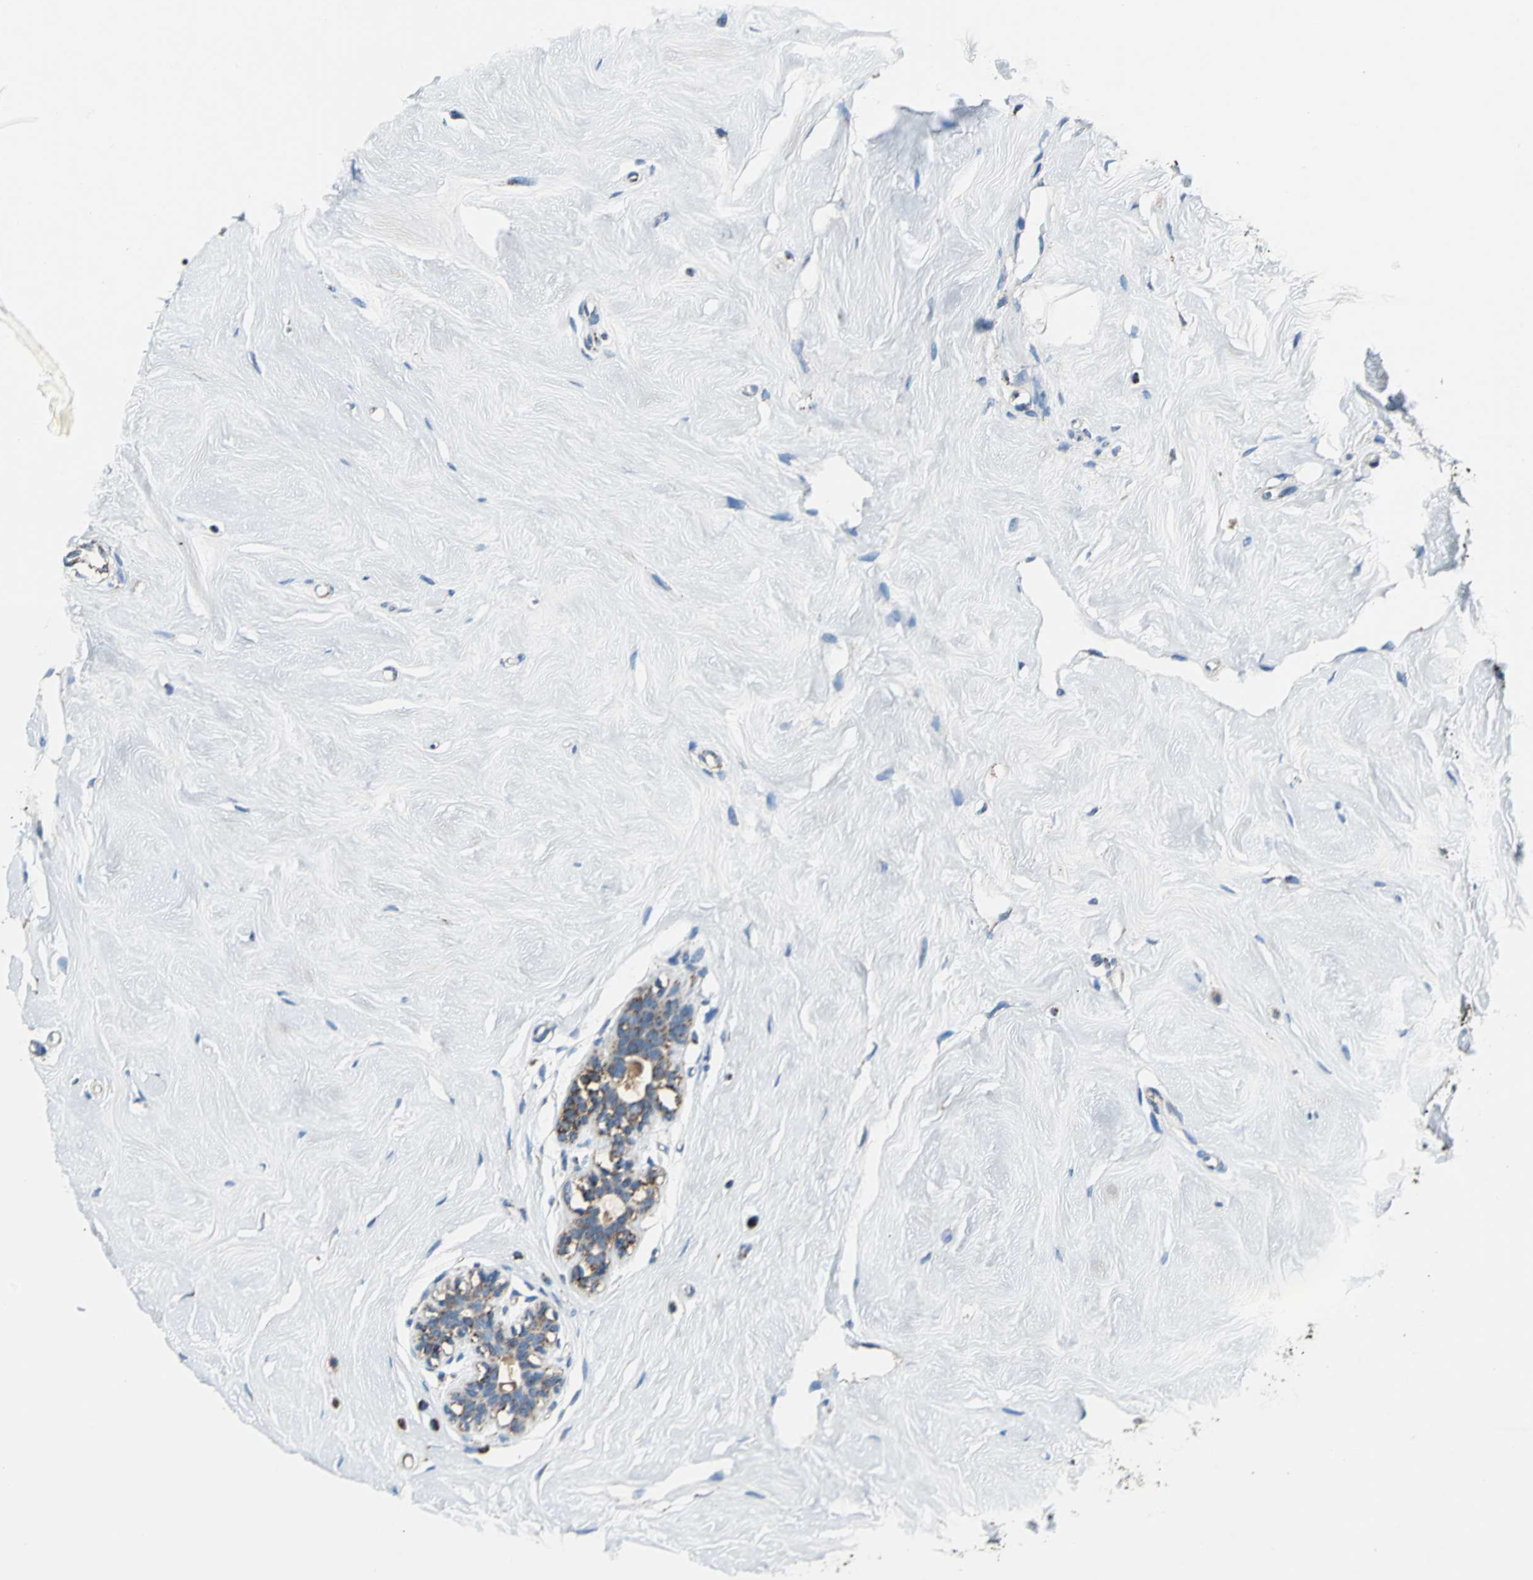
{"staining": {"intensity": "weak", "quantity": ">75%", "location": "cytoplasmic/membranous"}, "tissue": "breast", "cell_type": "Adipocytes", "image_type": "normal", "snomed": [{"axis": "morphology", "description": "Normal tissue, NOS"}, {"axis": "topography", "description": "Breast"}], "caption": "A low amount of weak cytoplasmic/membranous positivity is seen in about >75% of adipocytes in unremarkable breast.", "gene": "ECH1", "patient": {"sex": "female", "age": 23}}